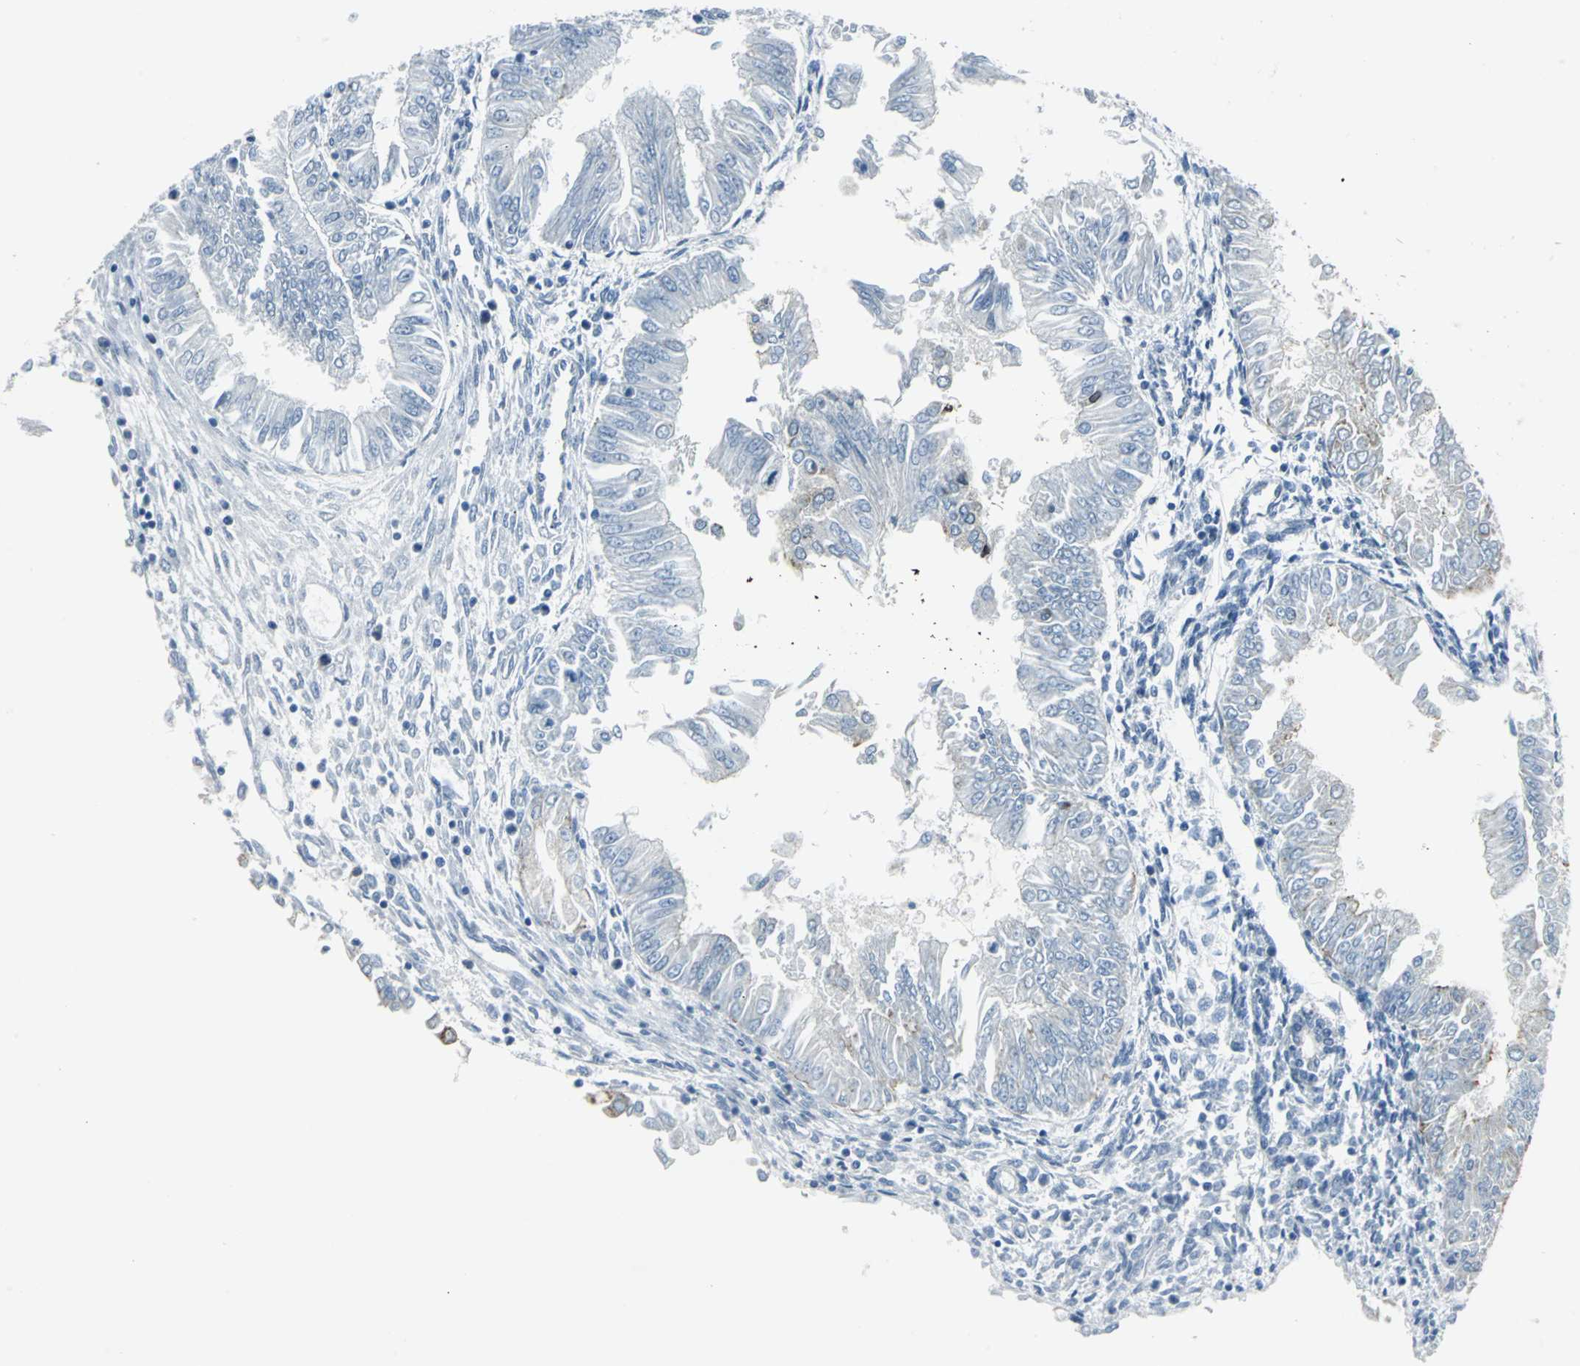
{"staining": {"intensity": "weak", "quantity": "<25%", "location": "cytoplasmic/membranous,nuclear"}, "tissue": "endometrial cancer", "cell_type": "Tumor cells", "image_type": "cancer", "snomed": [{"axis": "morphology", "description": "Adenocarcinoma, NOS"}, {"axis": "topography", "description": "Endometrium"}], "caption": "The immunohistochemistry (IHC) histopathology image has no significant positivity in tumor cells of adenocarcinoma (endometrial) tissue.", "gene": "SNUPN", "patient": {"sex": "female", "age": 53}}